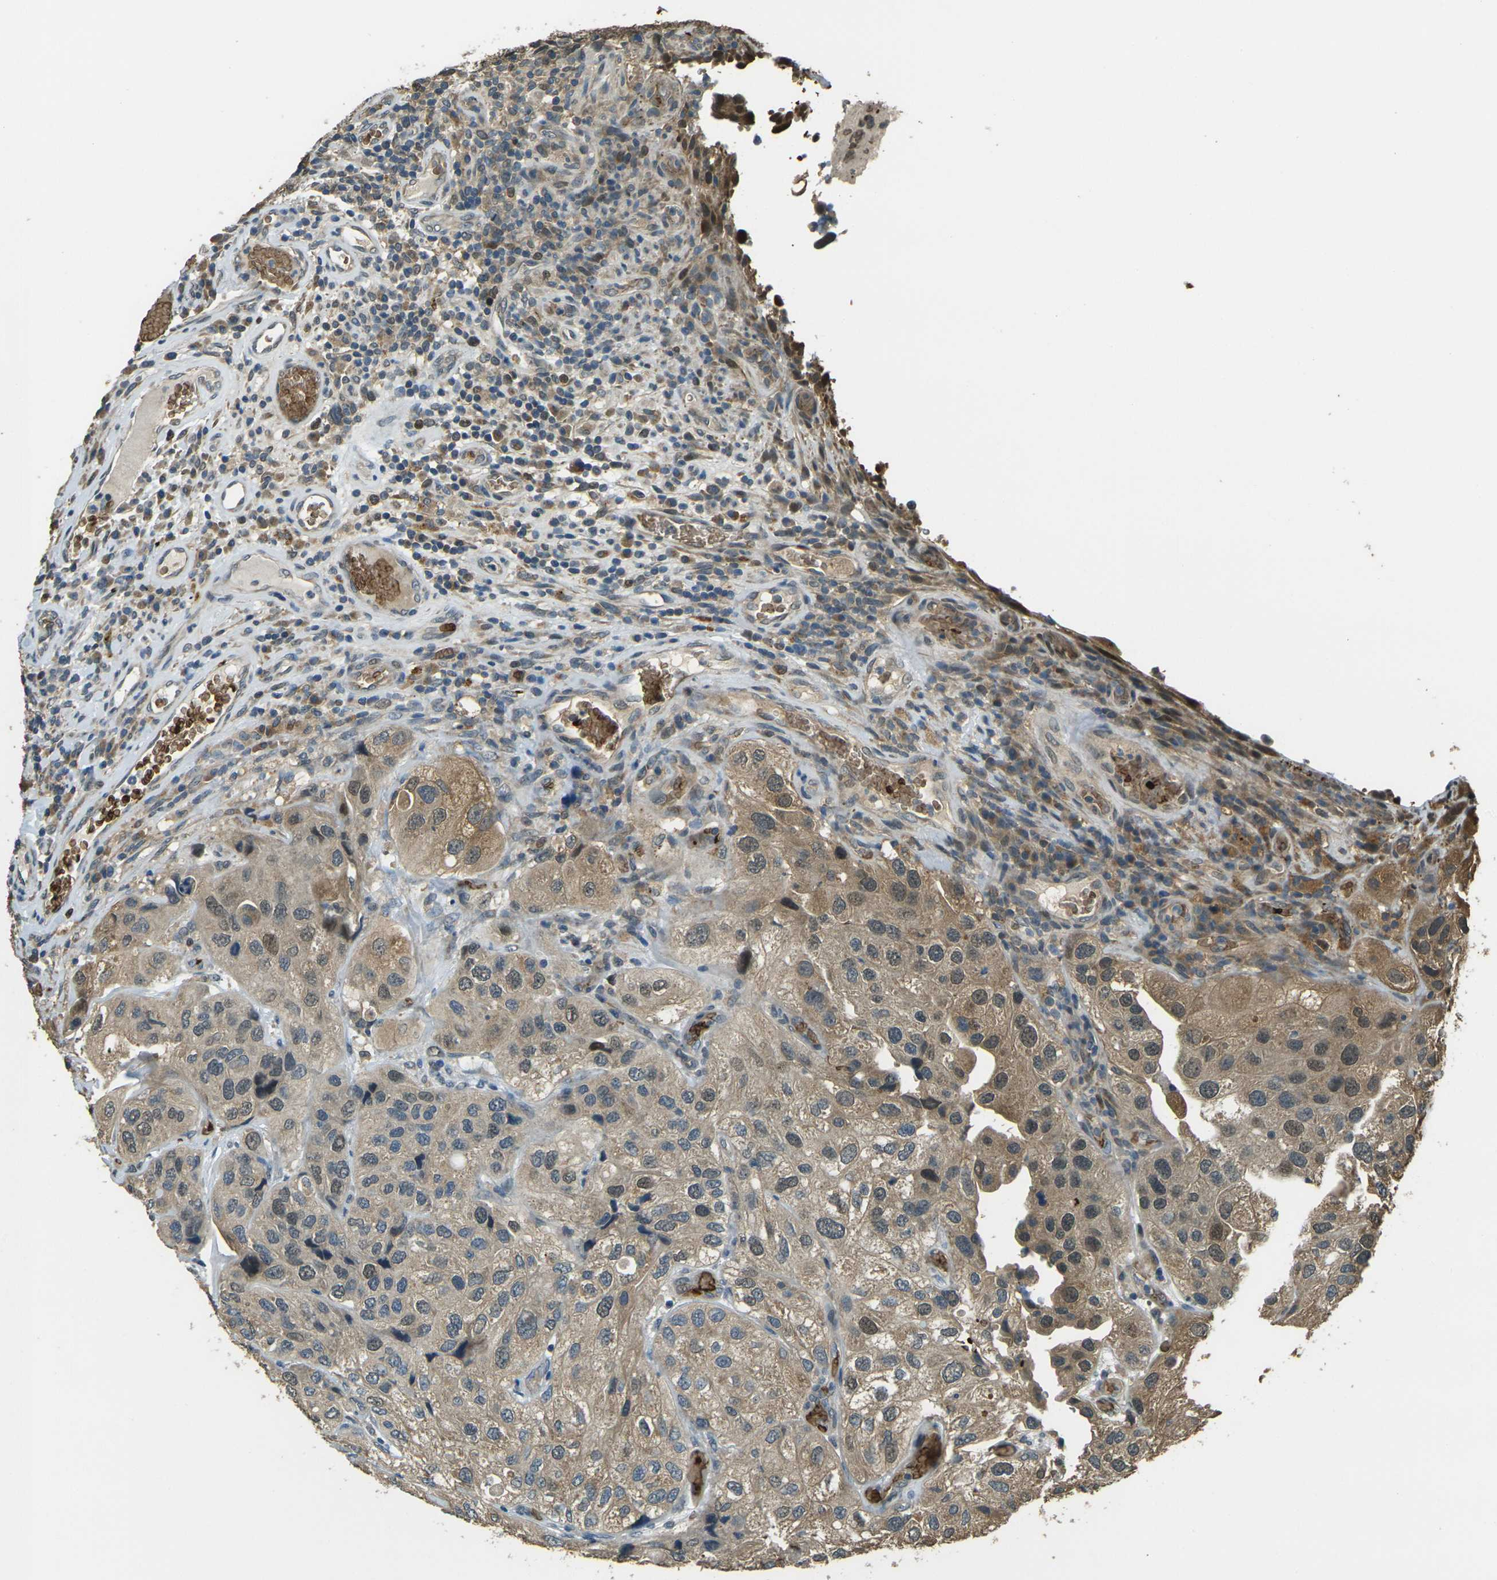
{"staining": {"intensity": "weak", "quantity": ">75%", "location": "cytoplasmic/membranous"}, "tissue": "urothelial cancer", "cell_type": "Tumor cells", "image_type": "cancer", "snomed": [{"axis": "morphology", "description": "Urothelial carcinoma, High grade"}, {"axis": "topography", "description": "Urinary bladder"}], "caption": "There is low levels of weak cytoplasmic/membranous expression in tumor cells of urothelial cancer, as demonstrated by immunohistochemical staining (brown color).", "gene": "TOR1A", "patient": {"sex": "female", "age": 64}}